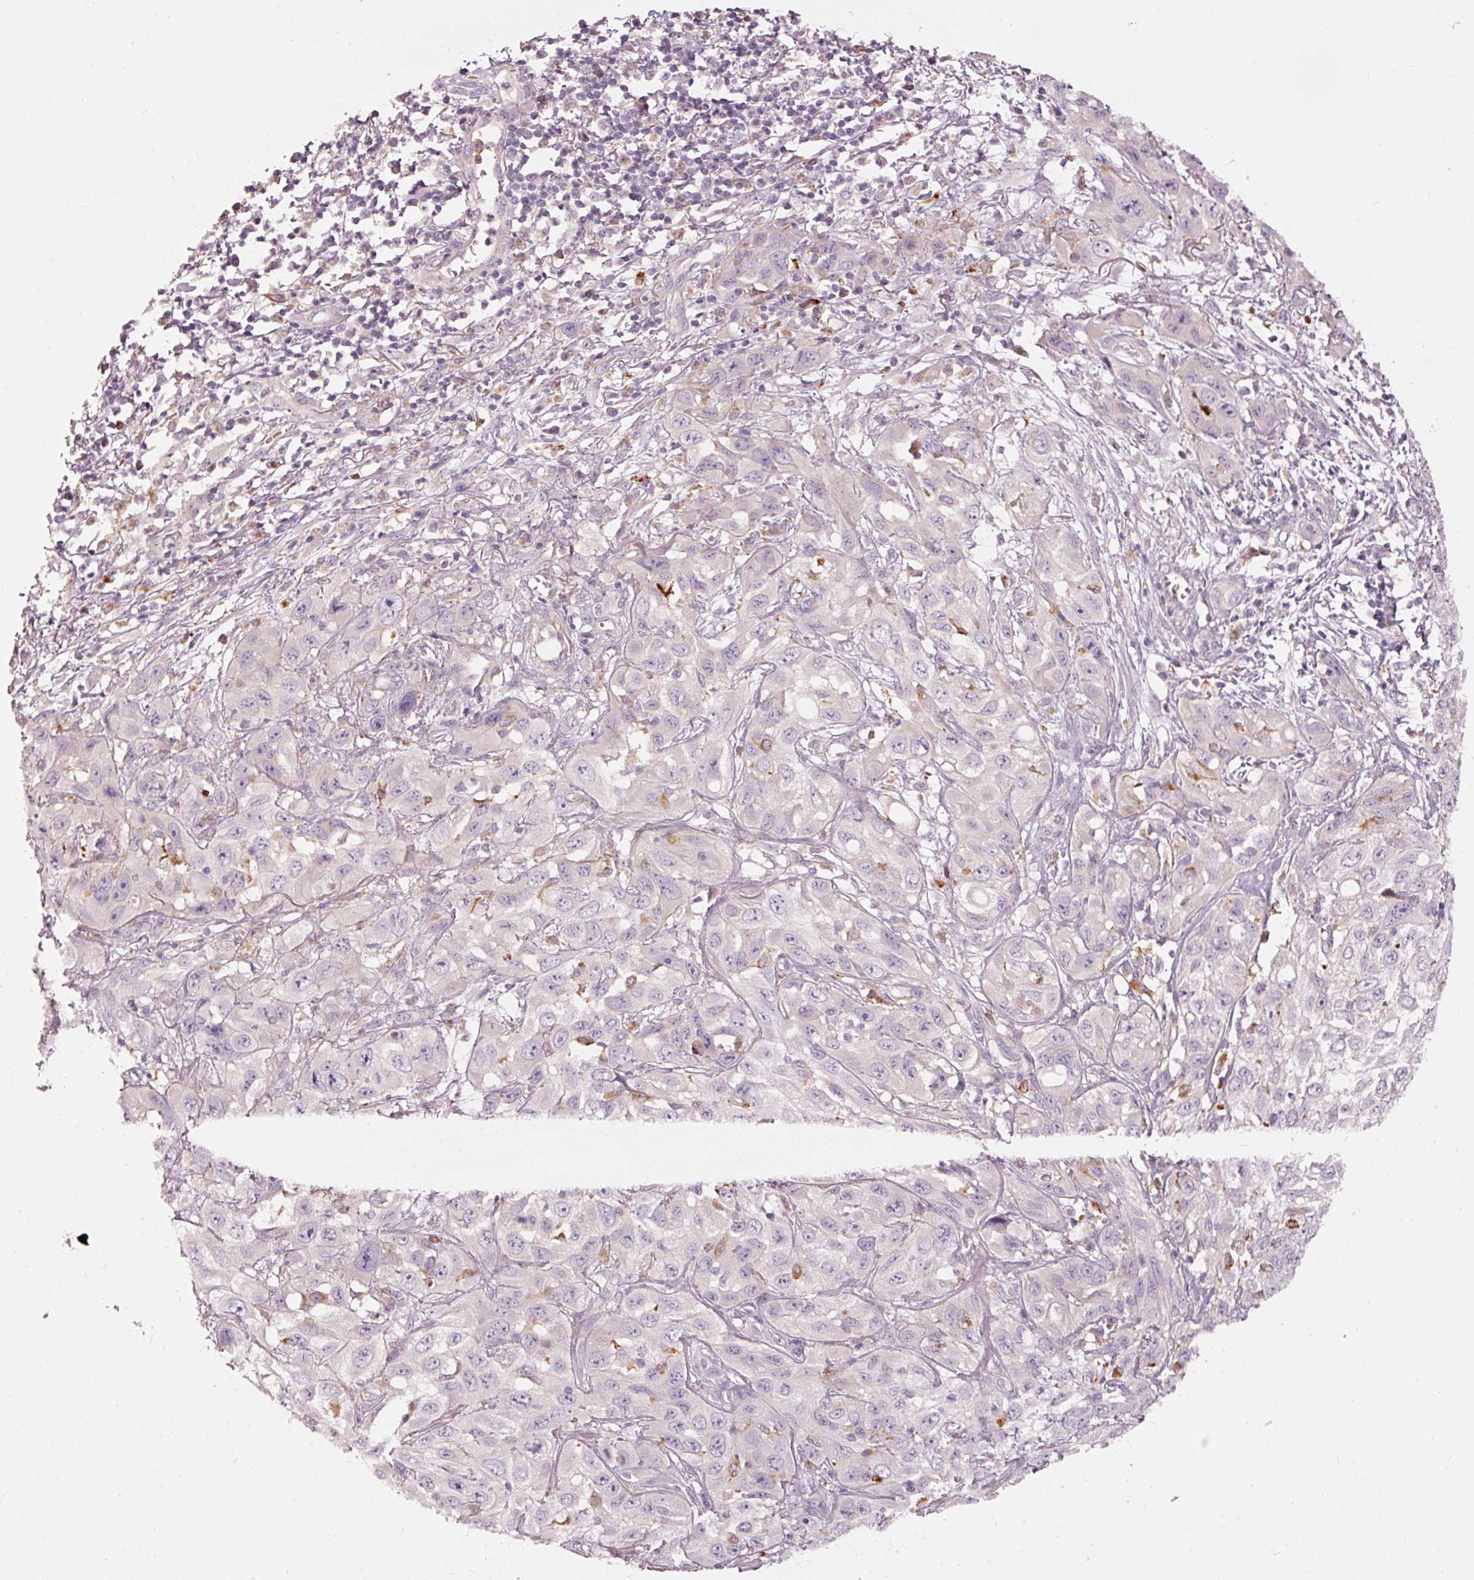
{"staining": {"intensity": "negative", "quantity": "none", "location": "none"}, "tissue": "skin cancer", "cell_type": "Tumor cells", "image_type": "cancer", "snomed": [{"axis": "morphology", "description": "Squamous cell carcinoma, NOS"}, {"axis": "topography", "description": "Skin"}, {"axis": "topography", "description": "Vulva"}], "caption": "Protein analysis of skin cancer shows no significant staining in tumor cells.", "gene": "KLHL21", "patient": {"sex": "female", "age": 71}}